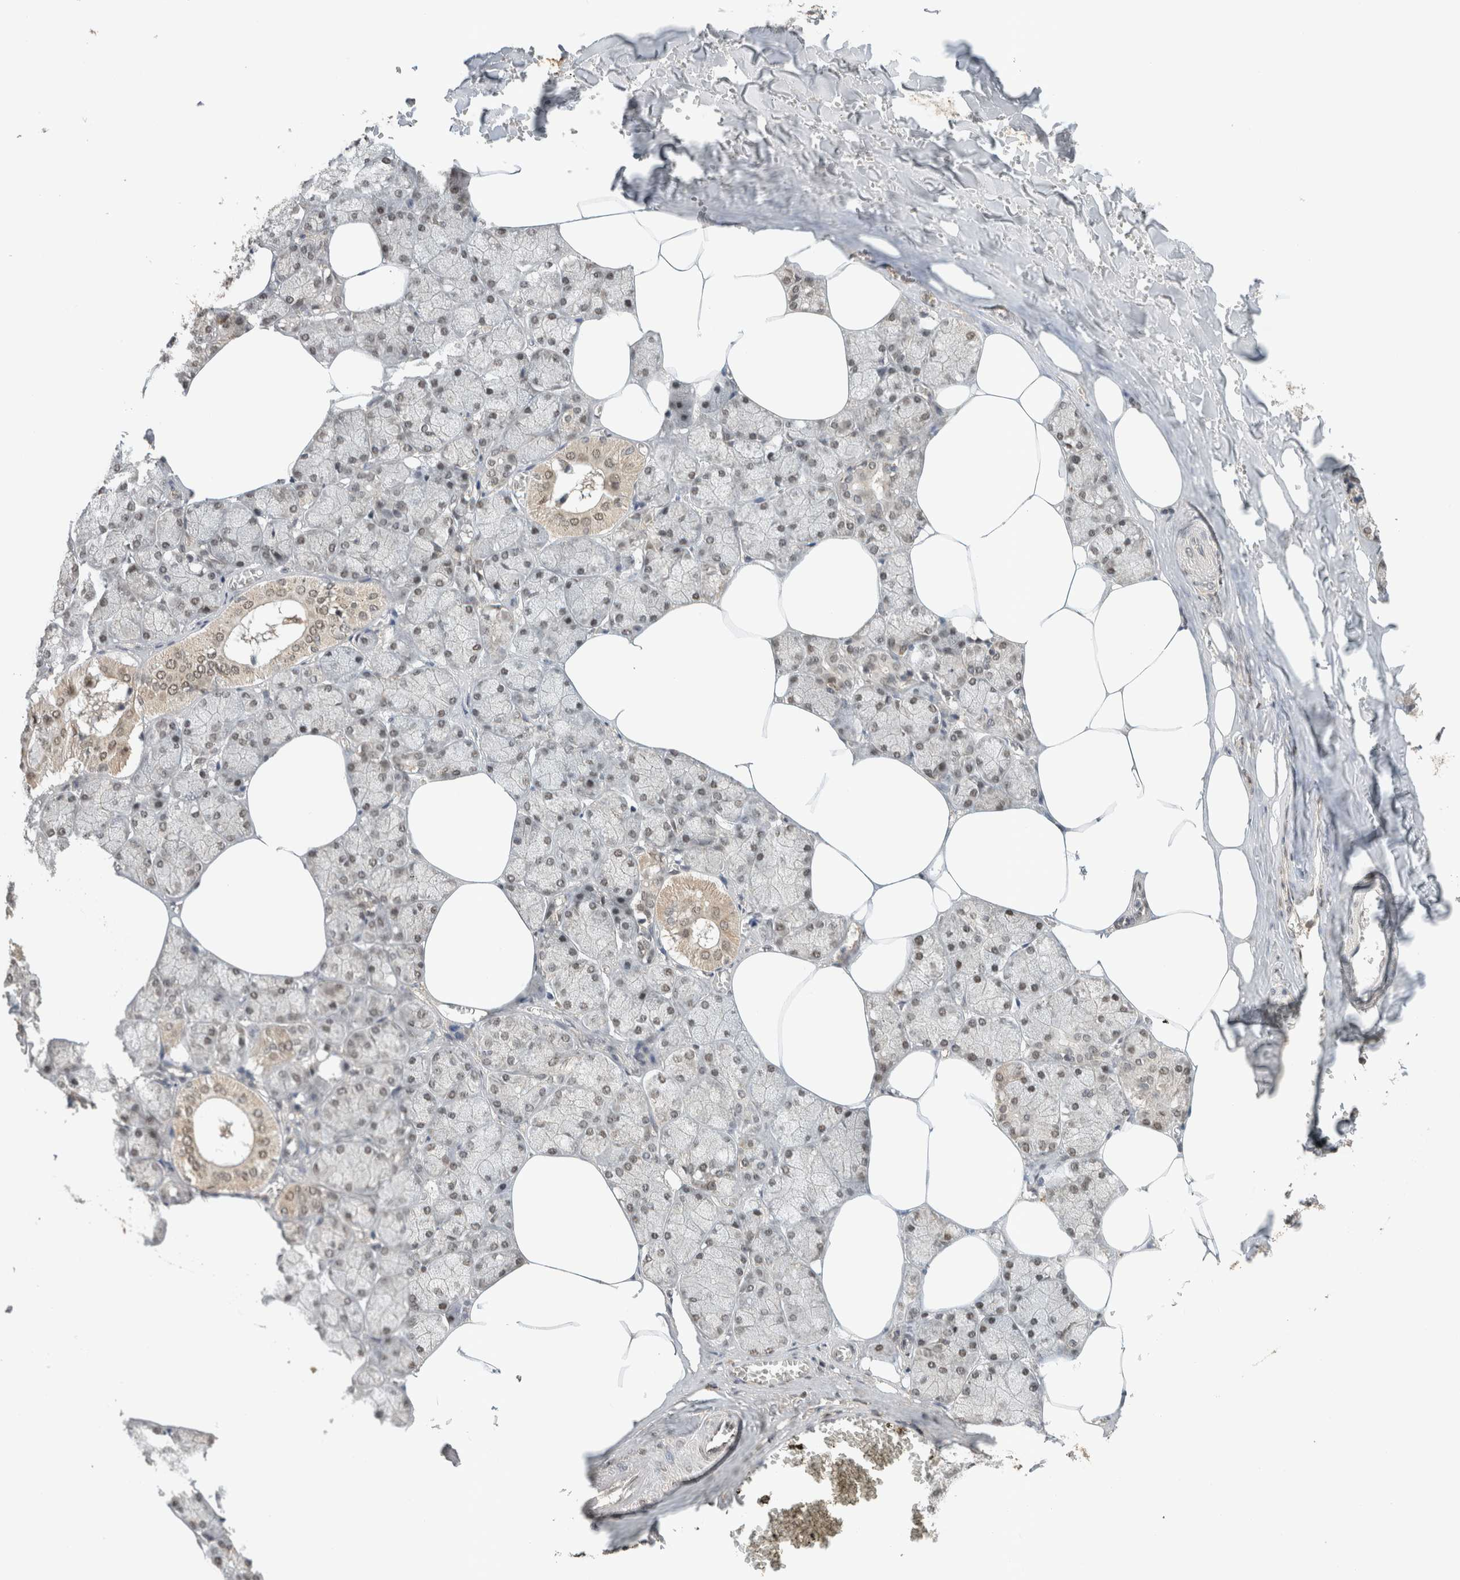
{"staining": {"intensity": "moderate", "quantity": ">75%", "location": "nuclear"}, "tissue": "salivary gland", "cell_type": "Glandular cells", "image_type": "normal", "snomed": [{"axis": "morphology", "description": "Normal tissue, NOS"}, {"axis": "topography", "description": "Salivary gland"}], "caption": "This is an image of IHC staining of normal salivary gland, which shows moderate staining in the nuclear of glandular cells.", "gene": "C1orf21", "patient": {"sex": "male", "age": 62}}